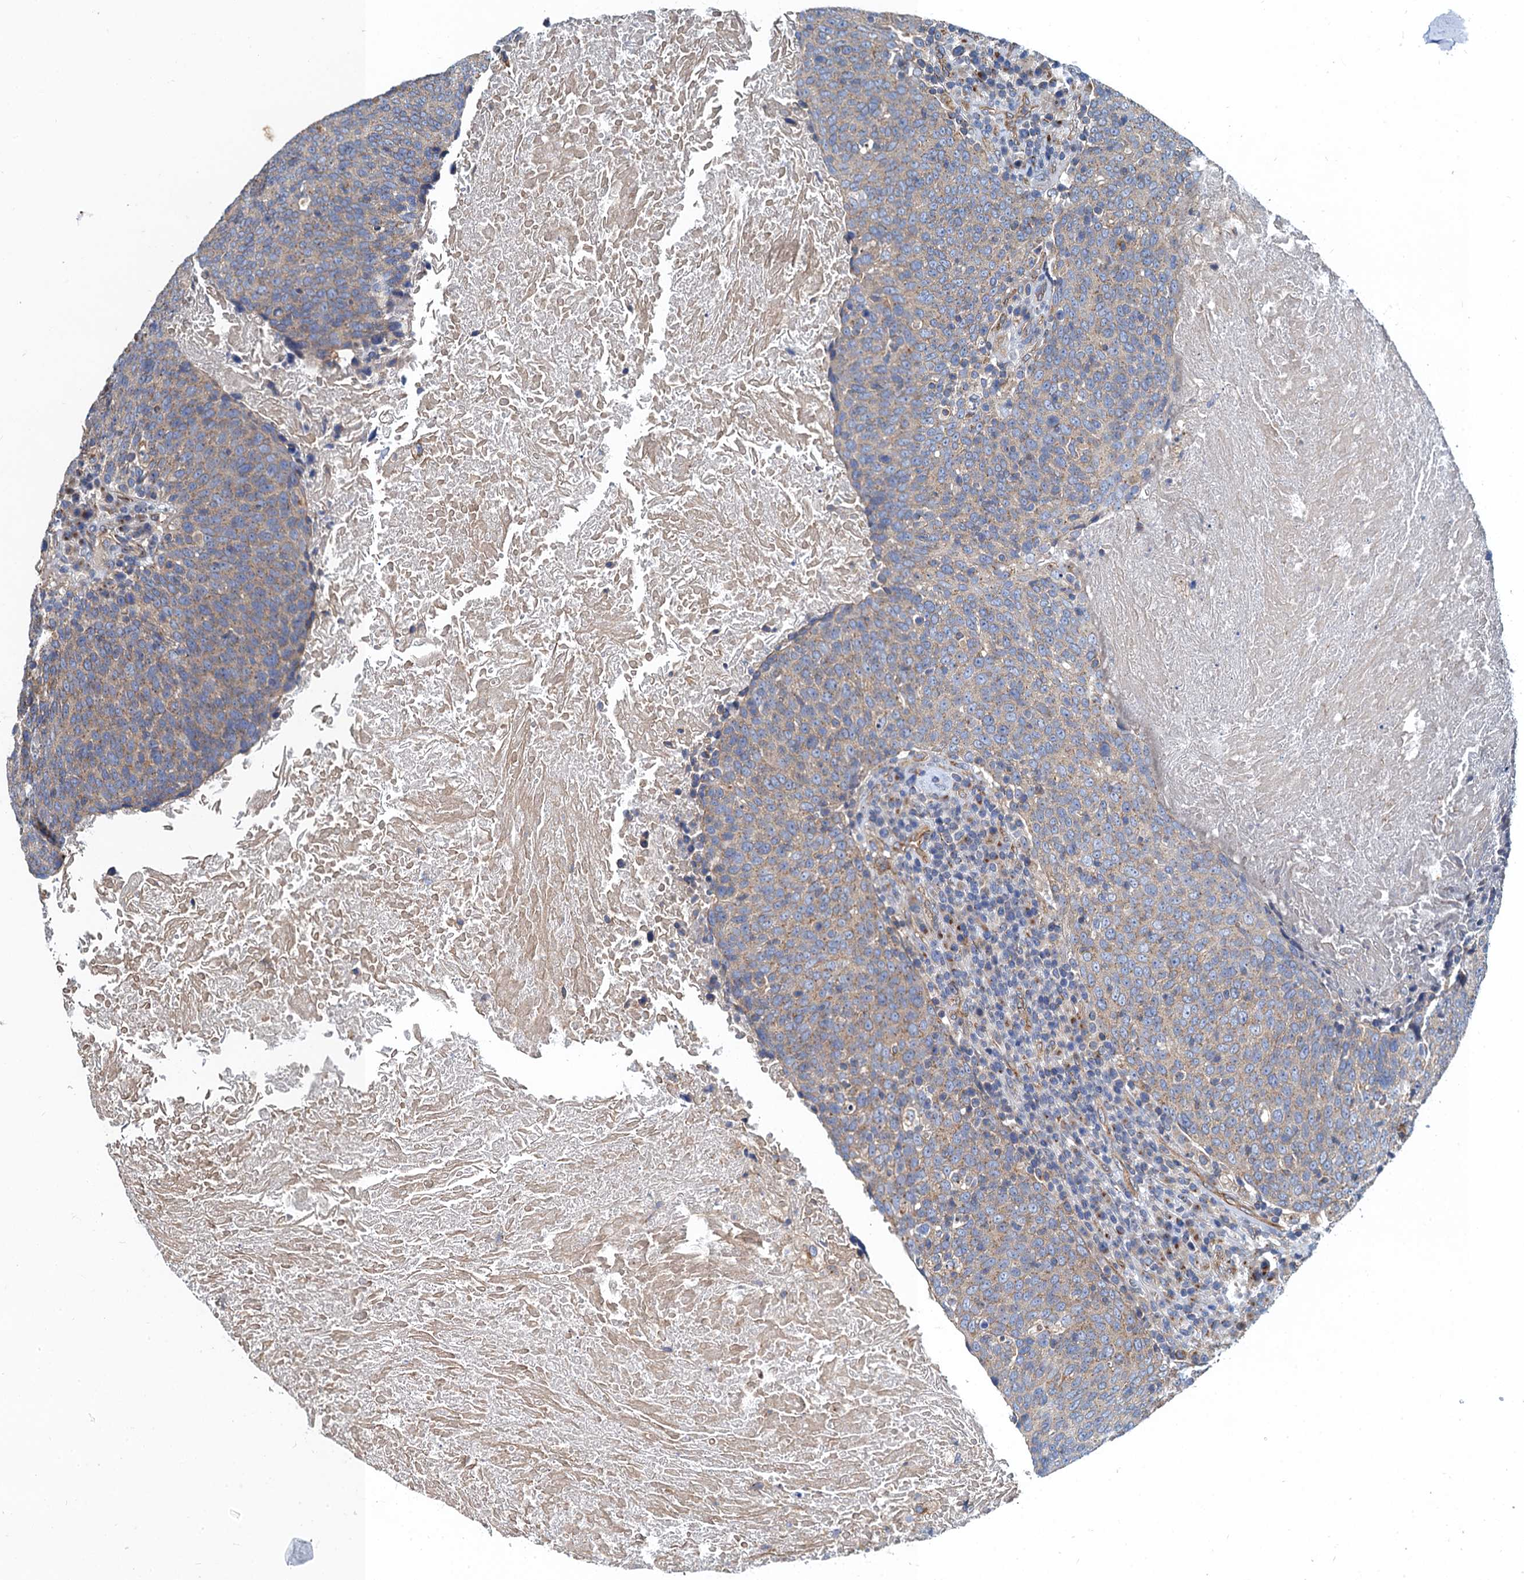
{"staining": {"intensity": "weak", "quantity": ">75%", "location": "cytoplasmic/membranous"}, "tissue": "head and neck cancer", "cell_type": "Tumor cells", "image_type": "cancer", "snomed": [{"axis": "morphology", "description": "Squamous cell carcinoma, NOS"}, {"axis": "morphology", "description": "Squamous cell carcinoma, metastatic, NOS"}, {"axis": "topography", "description": "Lymph node"}, {"axis": "topography", "description": "Head-Neck"}], "caption": "Human head and neck squamous cell carcinoma stained with a brown dye demonstrates weak cytoplasmic/membranous positive staining in approximately >75% of tumor cells.", "gene": "NGRN", "patient": {"sex": "male", "age": 62}}